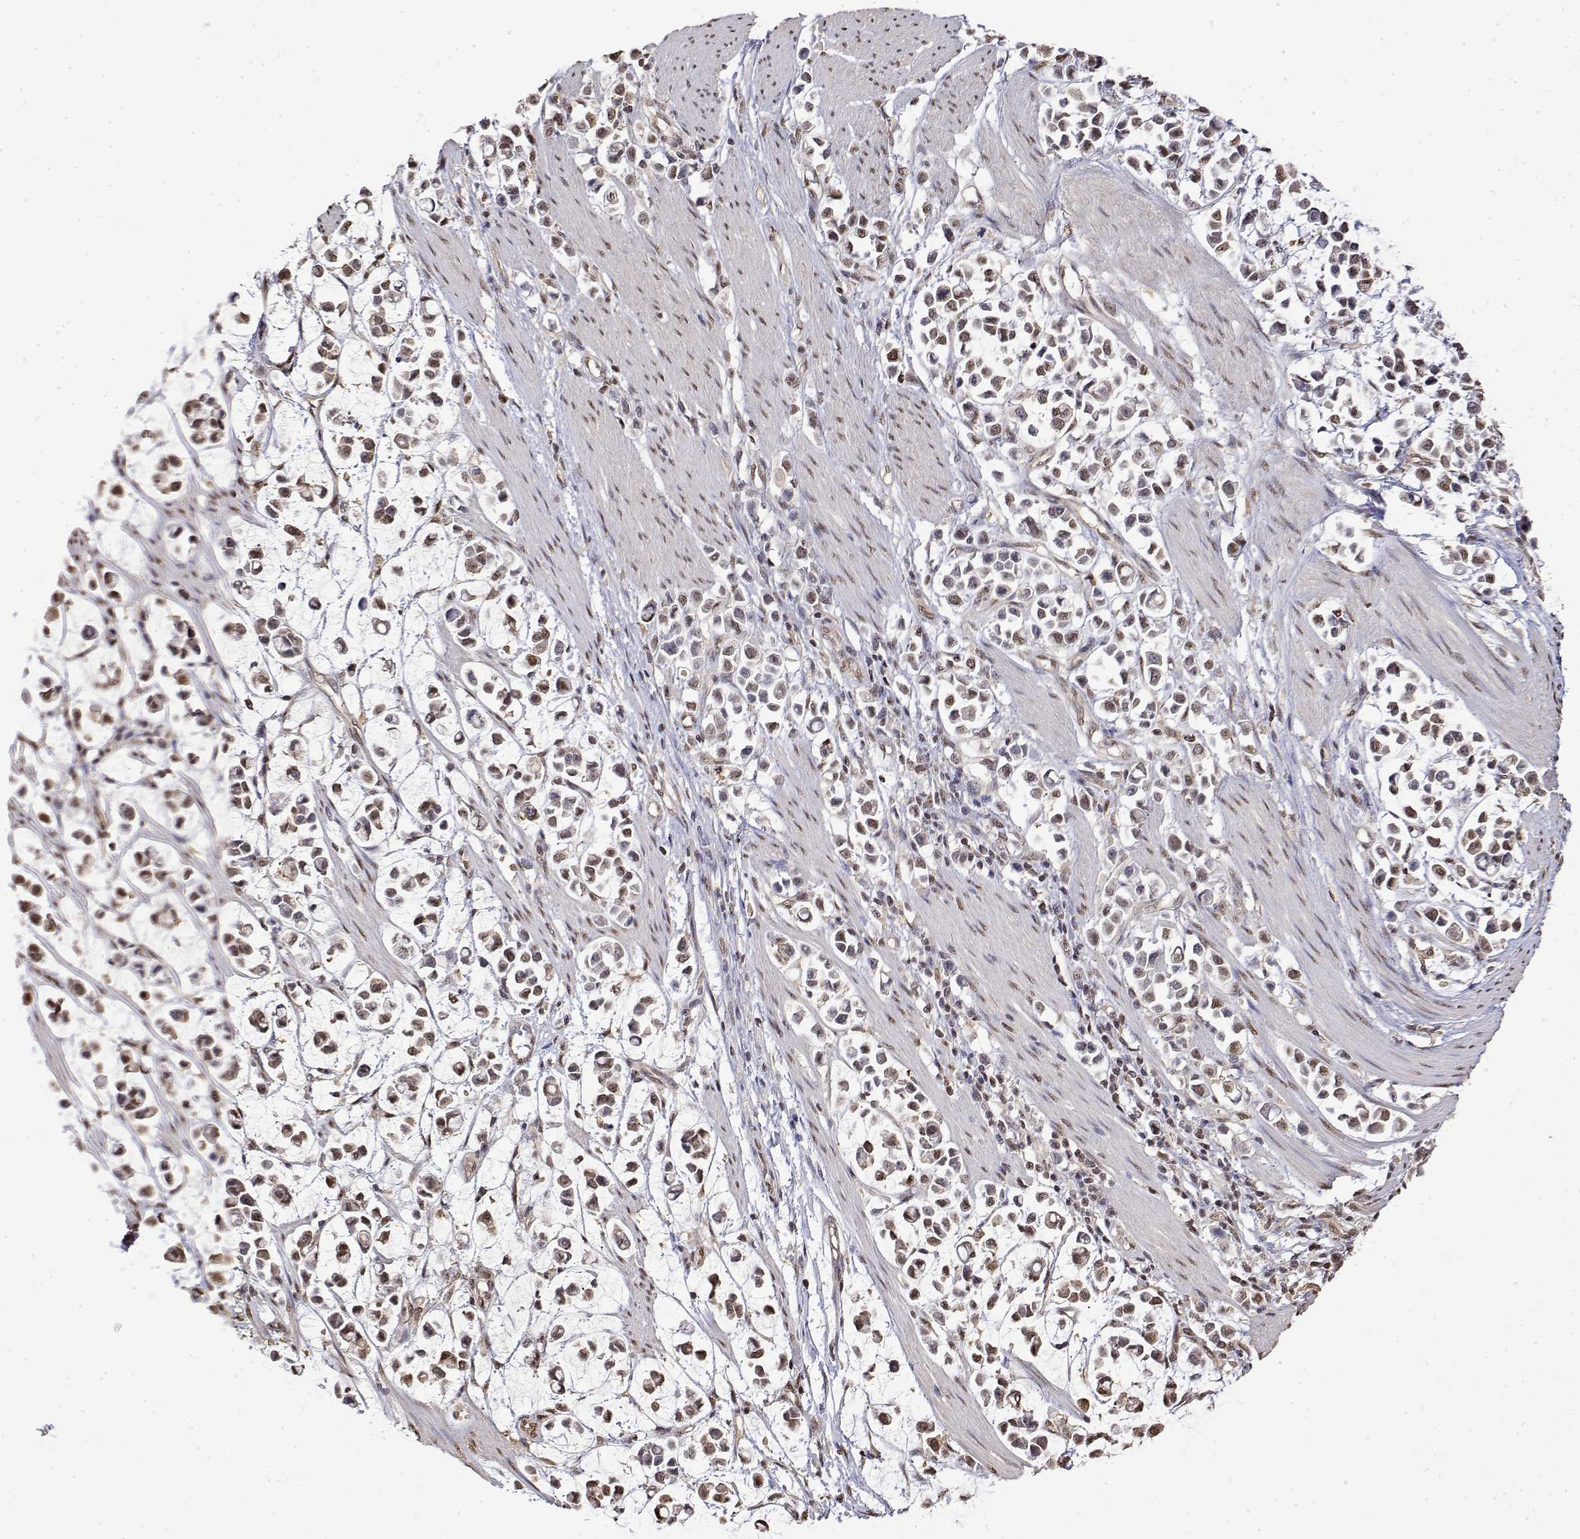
{"staining": {"intensity": "moderate", "quantity": ">75%", "location": "nuclear"}, "tissue": "stomach cancer", "cell_type": "Tumor cells", "image_type": "cancer", "snomed": [{"axis": "morphology", "description": "Adenocarcinoma, NOS"}, {"axis": "topography", "description": "Stomach"}], "caption": "Tumor cells exhibit medium levels of moderate nuclear positivity in approximately >75% of cells in stomach cancer. Nuclei are stained in blue.", "gene": "TPI1", "patient": {"sex": "male", "age": 82}}